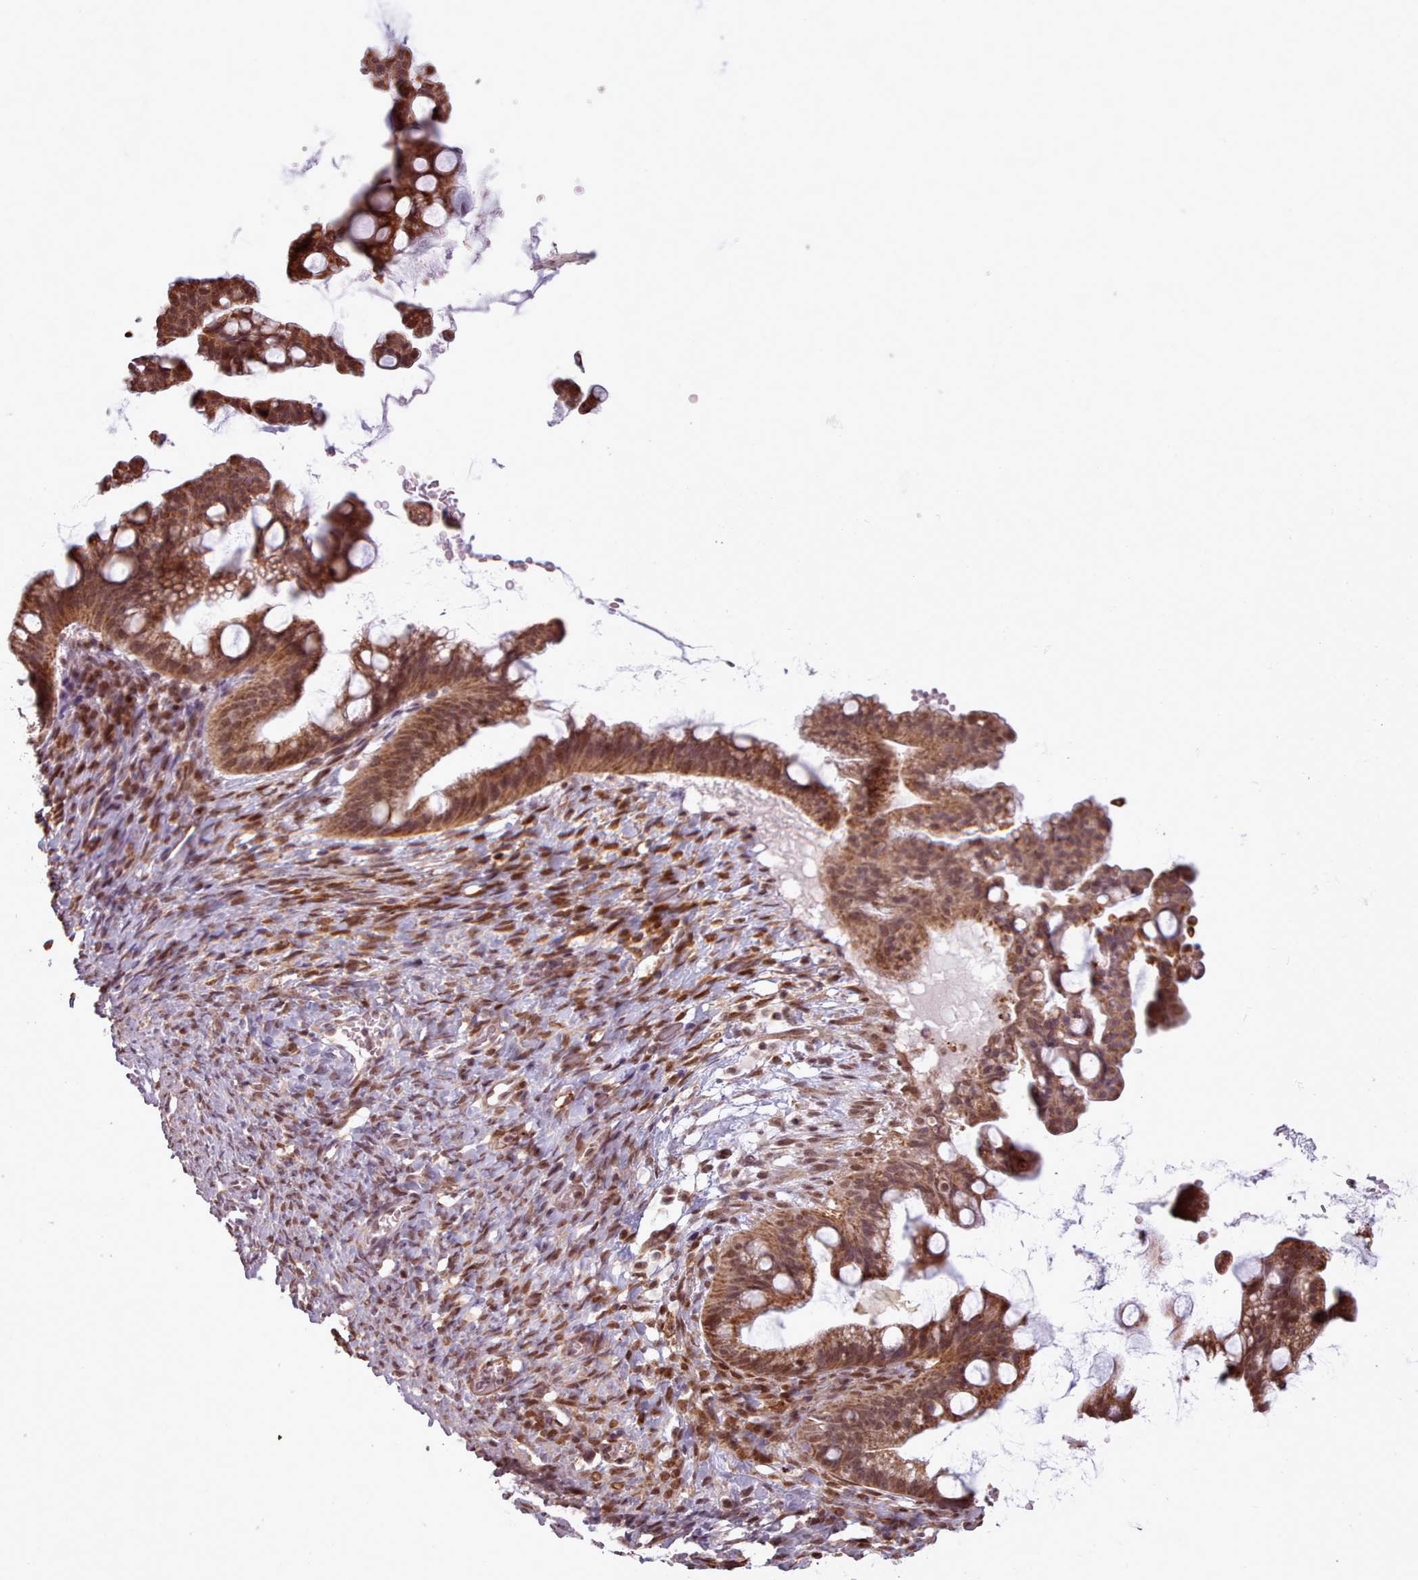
{"staining": {"intensity": "moderate", "quantity": ">75%", "location": "cytoplasmic/membranous,nuclear"}, "tissue": "ovarian cancer", "cell_type": "Tumor cells", "image_type": "cancer", "snomed": [{"axis": "morphology", "description": "Cystadenocarcinoma, mucinous, NOS"}, {"axis": "topography", "description": "Ovary"}], "caption": "IHC micrograph of human ovarian cancer stained for a protein (brown), which shows medium levels of moderate cytoplasmic/membranous and nuclear staining in about >75% of tumor cells.", "gene": "ZMYM4", "patient": {"sex": "female", "age": 73}}